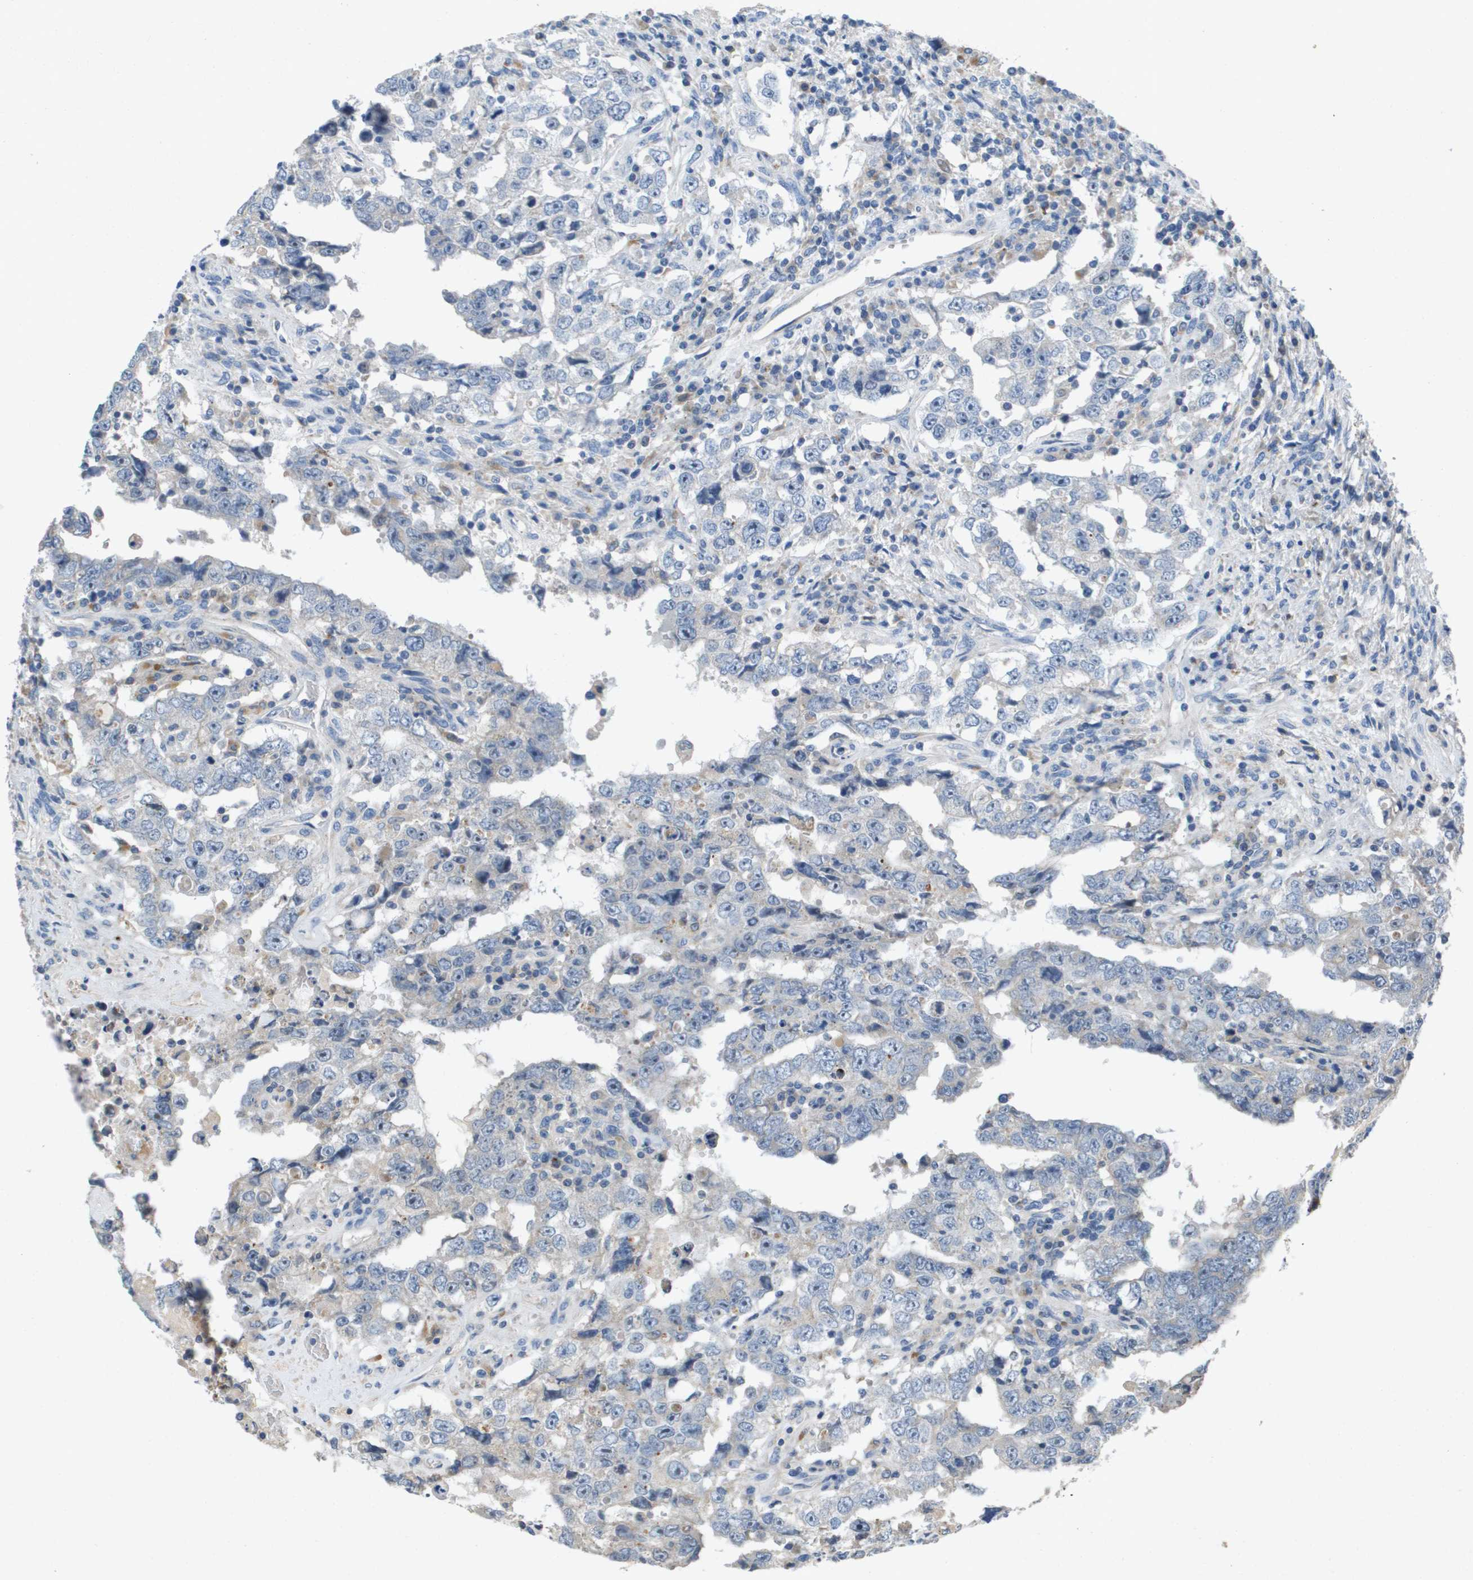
{"staining": {"intensity": "negative", "quantity": "none", "location": "none"}, "tissue": "testis cancer", "cell_type": "Tumor cells", "image_type": "cancer", "snomed": [{"axis": "morphology", "description": "Carcinoma, Embryonal, NOS"}, {"axis": "topography", "description": "Testis"}], "caption": "Testis cancer (embryonal carcinoma) was stained to show a protein in brown. There is no significant expression in tumor cells. Nuclei are stained in blue.", "gene": "B3GNT5", "patient": {"sex": "male", "age": 26}}